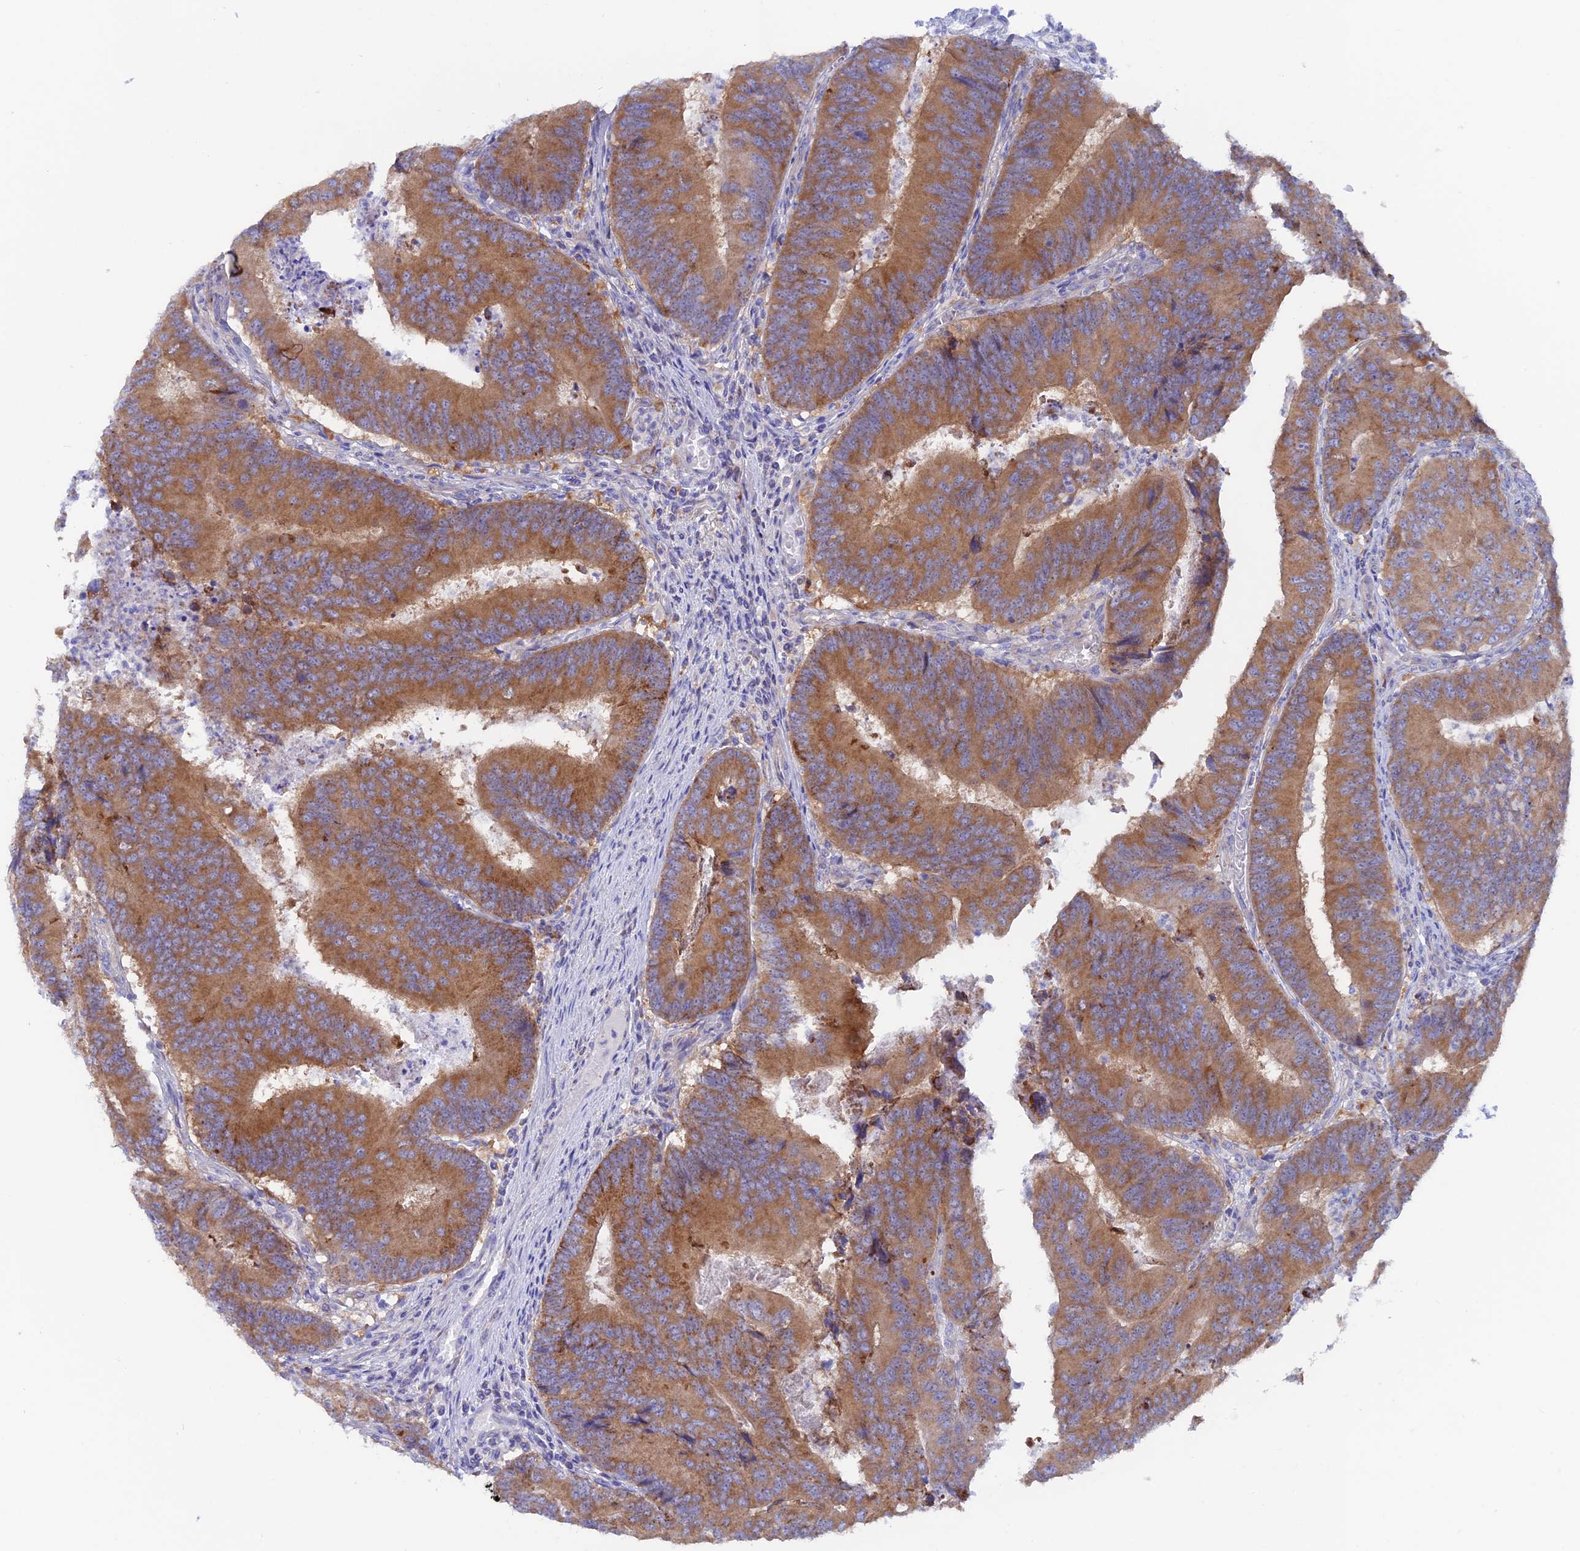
{"staining": {"intensity": "moderate", "quantity": ">75%", "location": "cytoplasmic/membranous"}, "tissue": "colorectal cancer", "cell_type": "Tumor cells", "image_type": "cancer", "snomed": [{"axis": "morphology", "description": "Adenocarcinoma, NOS"}, {"axis": "topography", "description": "Colon"}], "caption": "Colorectal adenocarcinoma stained with immunohistochemistry exhibits moderate cytoplasmic/membranous staining in approximately >75% of tumor cells. (Stains: DAB (3,3'-diaminobenzidine) in brown, nuclei in blue, Microscopy: brightfield microscopy at high magnification).", "gene": "LZTFL1", "patient": {"sex": "female", "age": 67}}